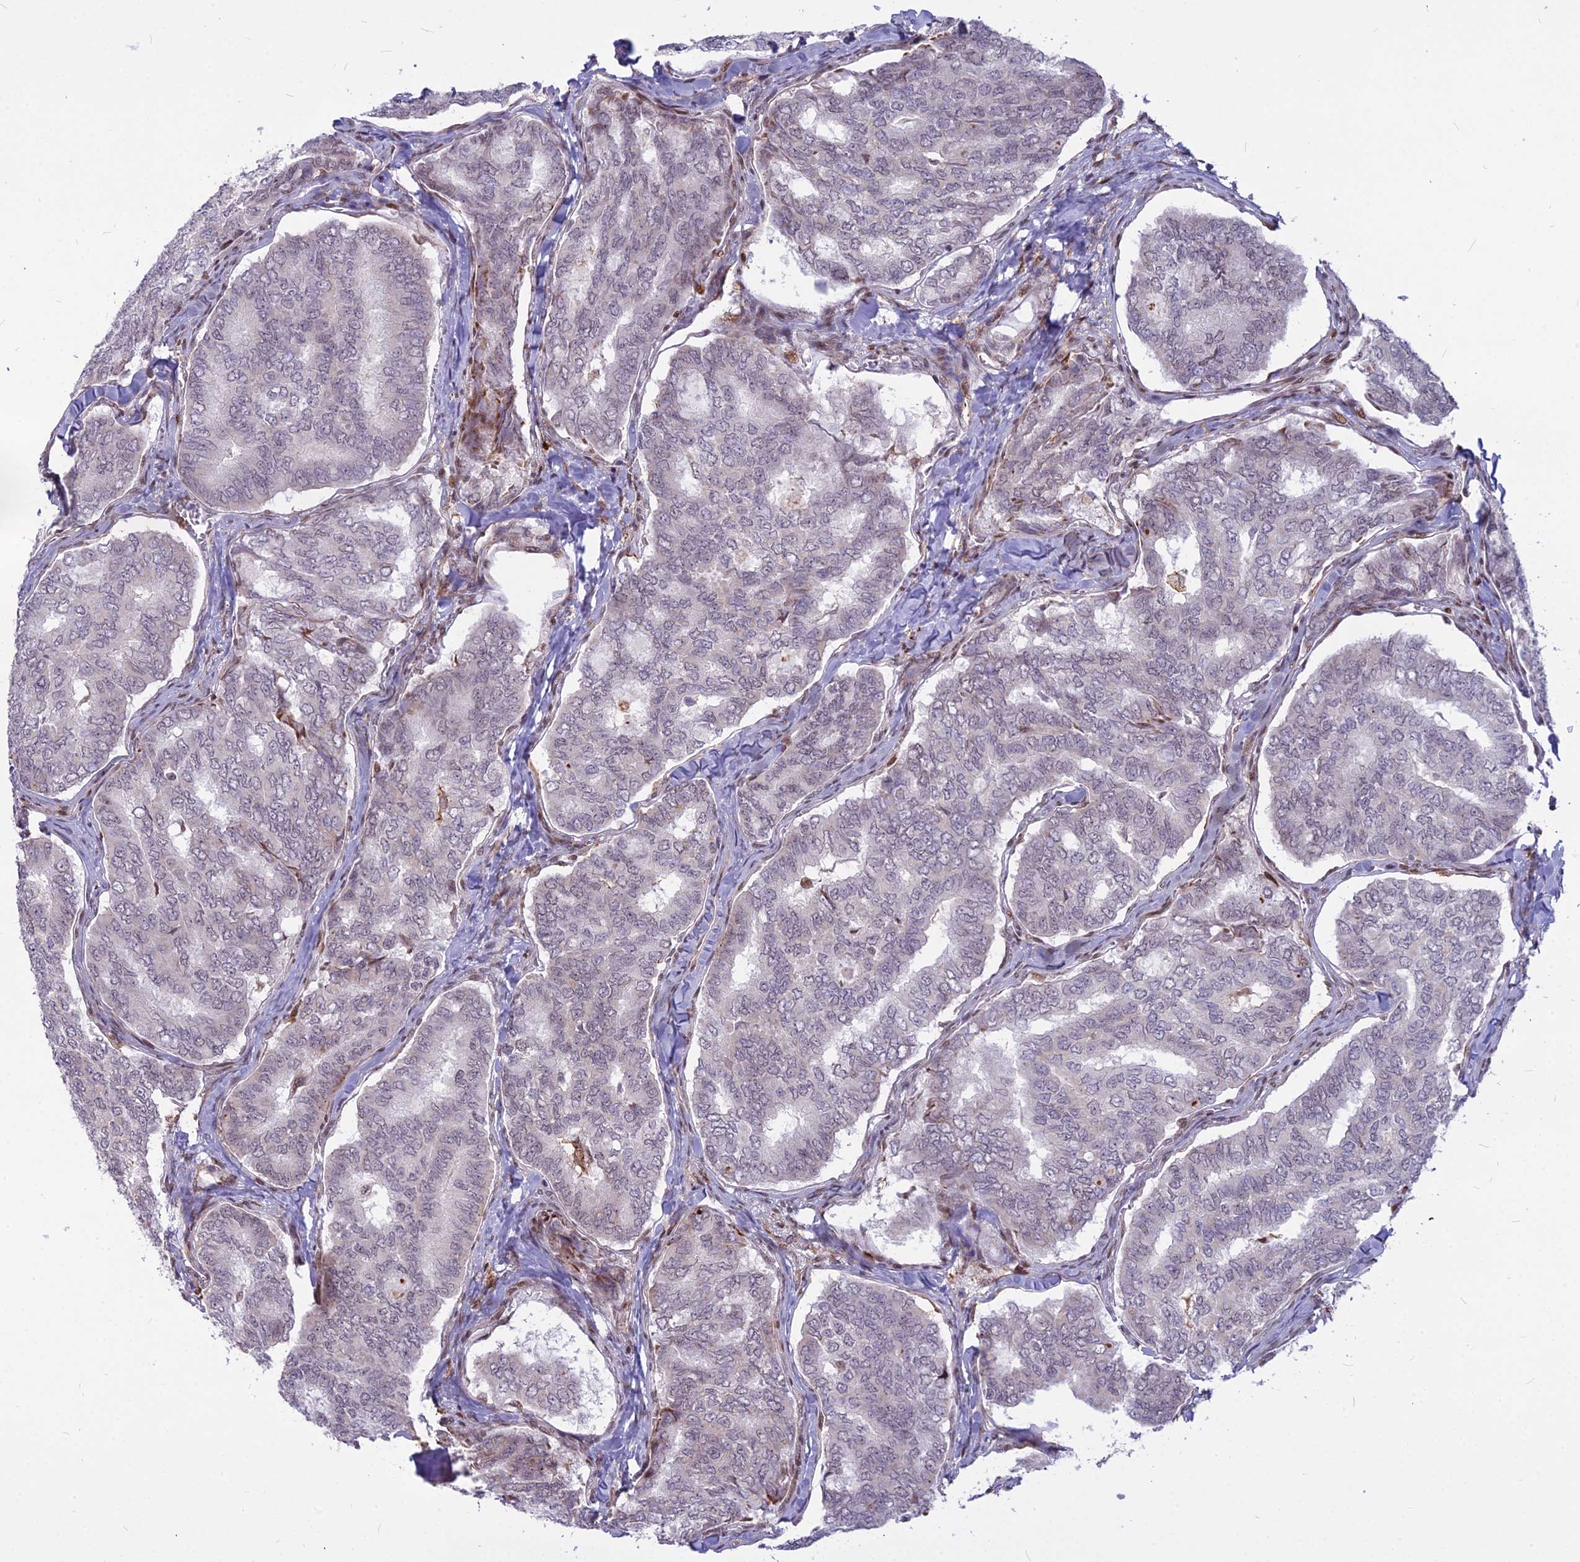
{"staining": {"intensity": "negative", "quantity": "none", "location": "none"}, "tissue": "thyroid cancer", "cell_type": "Tumor cells", "image_type": "cancer", "snomed": [{"axis": "morphology", "description": "Papillary adenocarcinoma, NOS"}, {"axis": "topography", "description": "Thyroid gland"}], "caption": "Thyroid papillary adenocarcinoma stained for a protein using immunohistochemistry (IHC) reveals no positivity tumor cells.", "gene": "ALG10", "patient": {"sex": "female", "age": 35}}